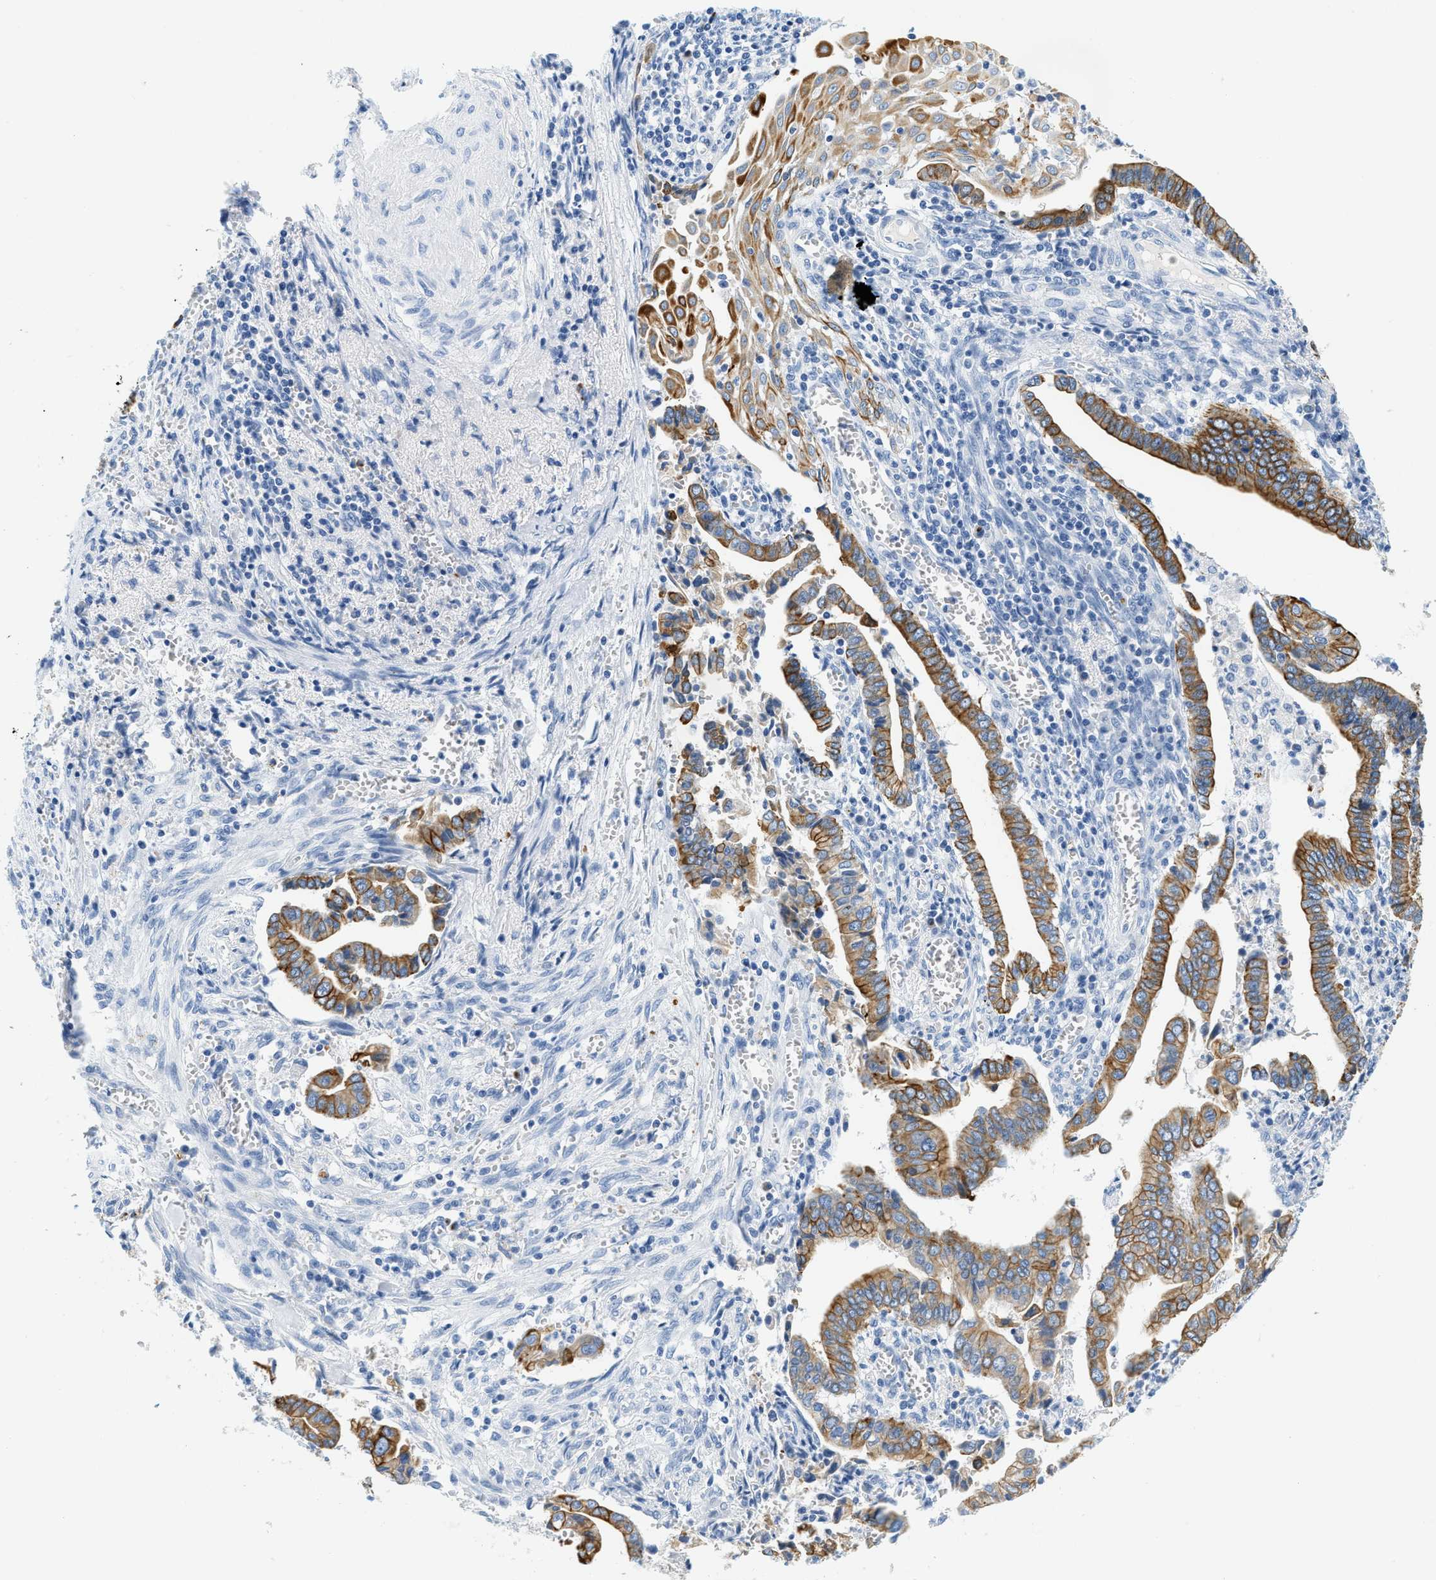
{"staining": {"intensity": "moderate", "quantity": ">75%", "location": "cytoplasmic/membranous"}, "tissue": "cervical cancer", "cell_type": "Tumor cells", "image_type": "cancer", "snomed": [{"axis": "morphology", "description": "Adenocarcinoma, NOS"}, {"axis": "topography", "description": "Cervix"}], "caption": "The immunohistochemical stain shows moderate cytoplasmic/membranous positivity in tumor cells of cervical cancer (adenocarcinoma) tissue.", "gene": "STXBP2", "patient": {"sex": "female", "age": 44}}